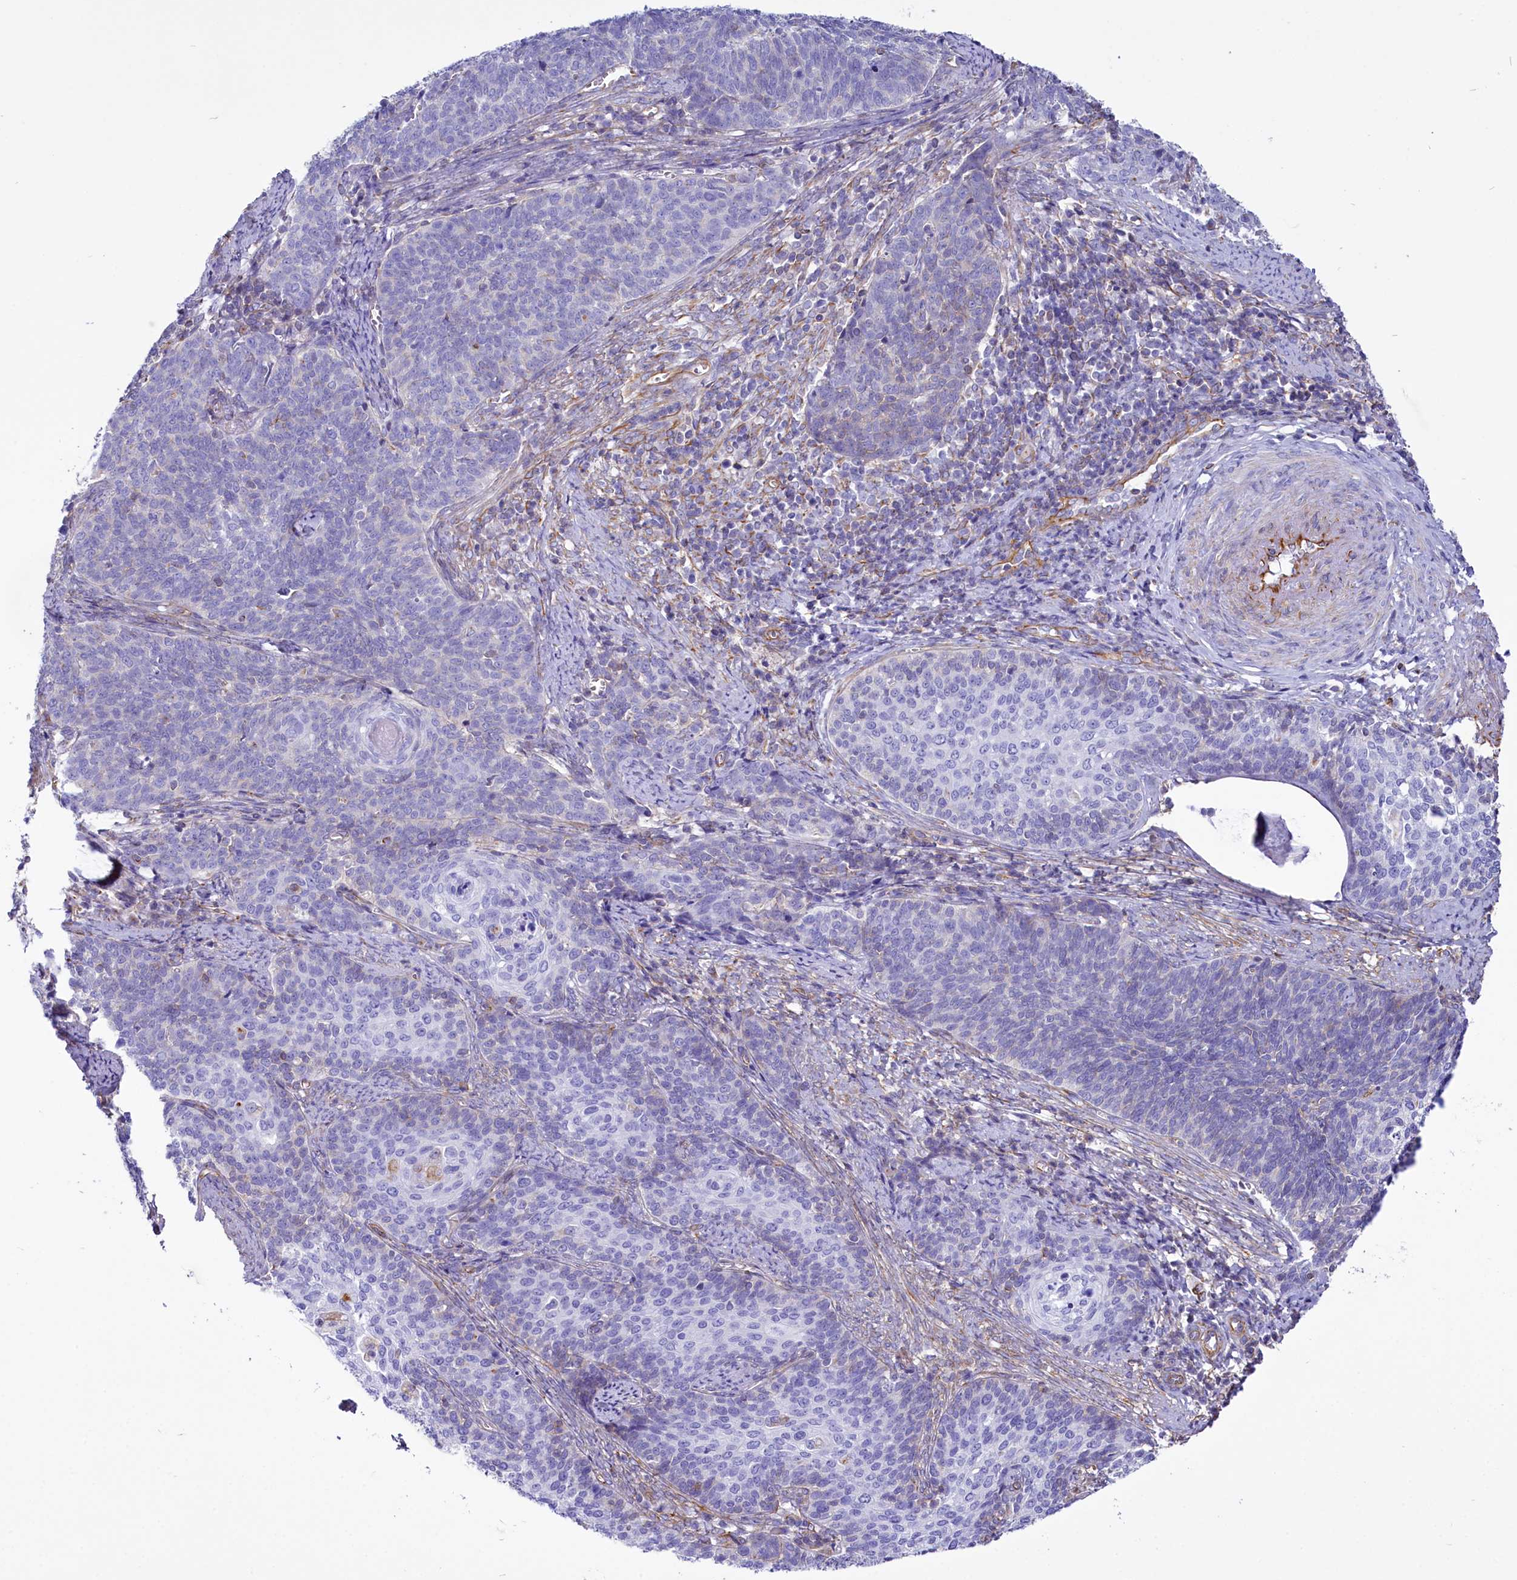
{"staining": {"intensity": "negative", "quantity": "none", "location": "none"}, "tissue": "cervical cancer", "cell_type": "Tumor cells", "image_type": "cancer", "snomed": [{"axis": "morphology", "description": "Squamous cell carcinoma, NOS"}, {"axis": "topography", "description": "Cervix"}], "caption": "Squamous cell carcinoma (cervical) stained for a protein using immunohistochemistry (IHC) demonstrates no positivity tumor cells.", "gene": "CD99", "patient": {"sex": "female", "age": 39}}